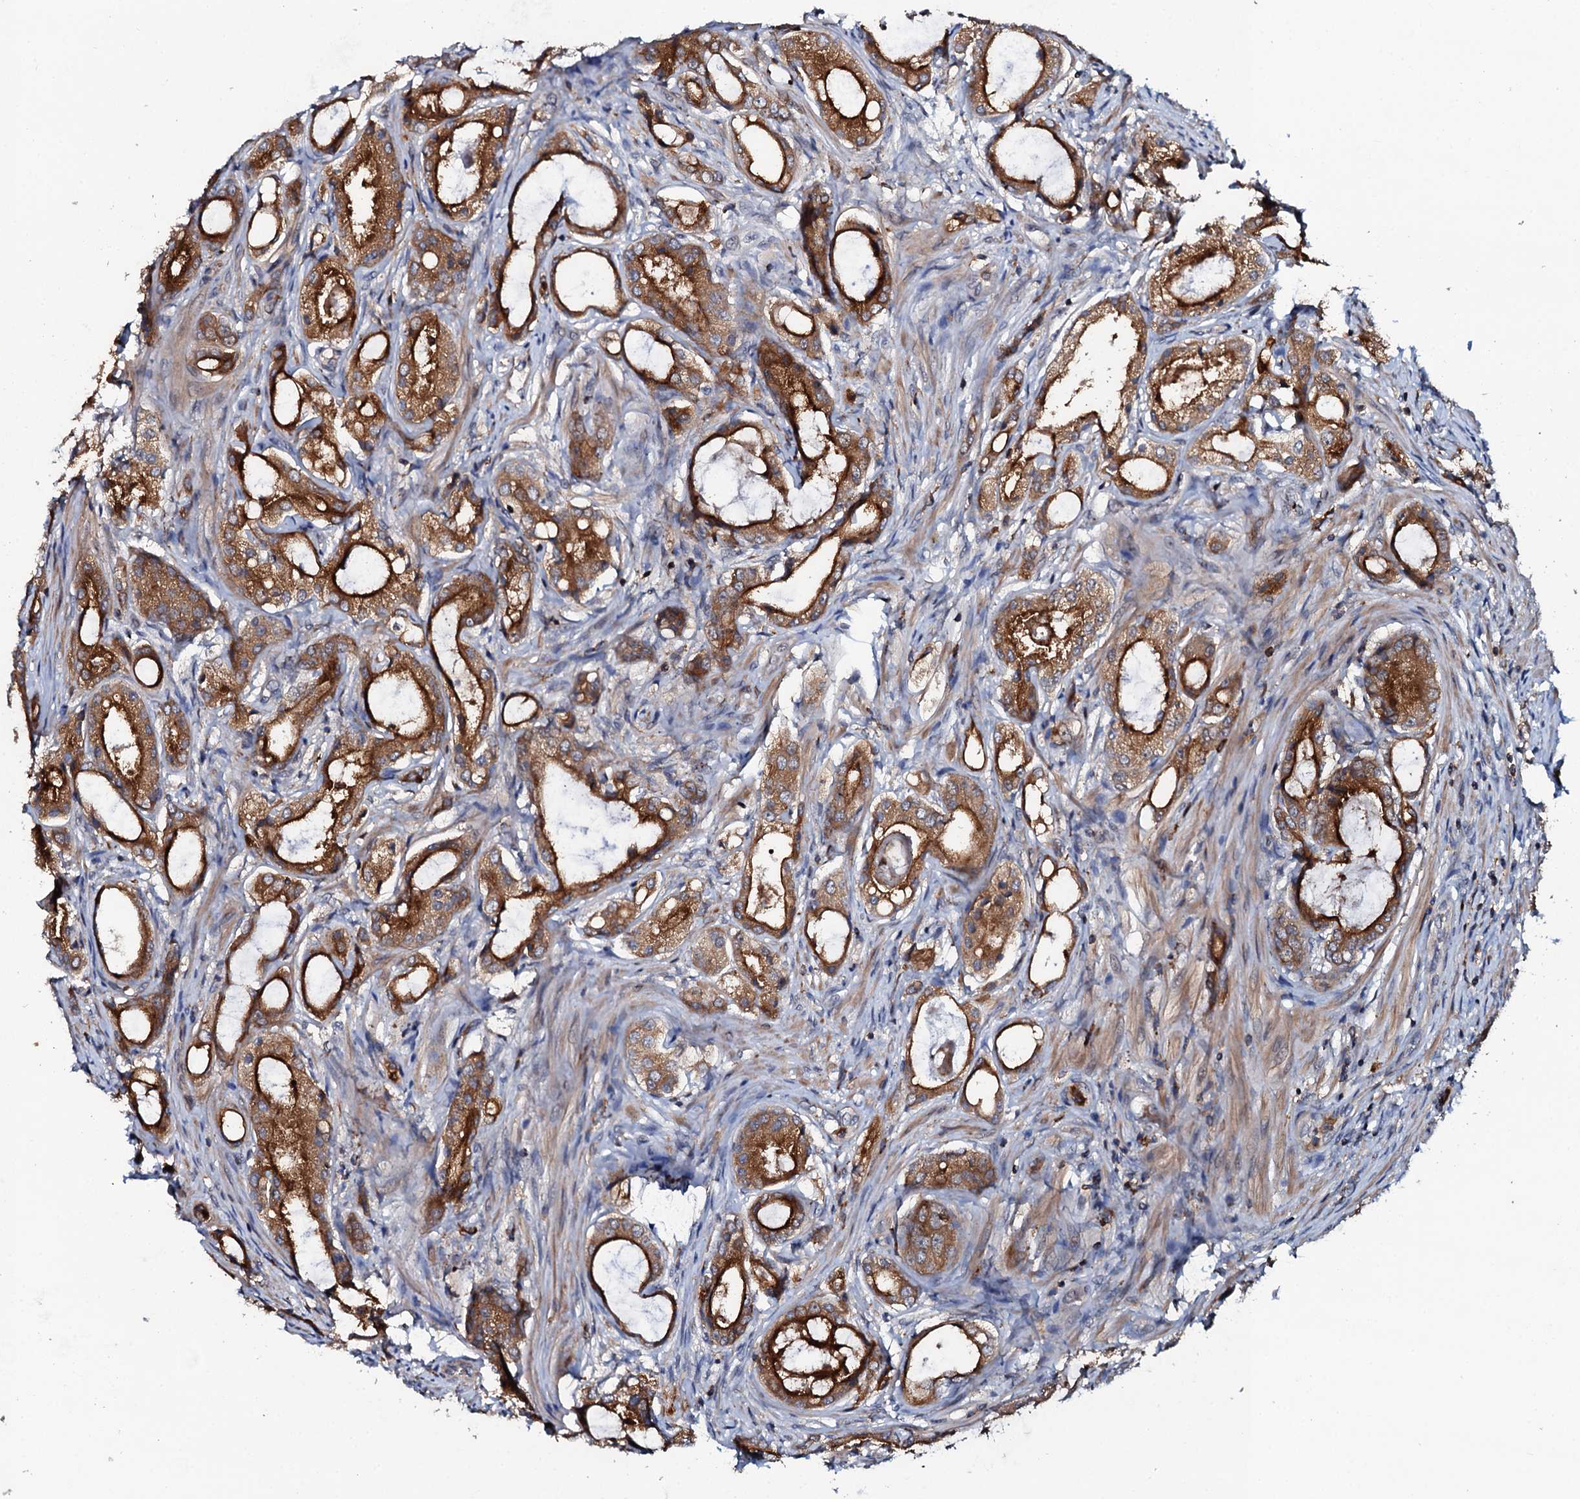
{"staining": {"intensity": "strong", "quantity": ">75%", "location": "cytoplasmic/membranous"}, "tissue": "prostate cancer", "cell_type": "Tumor cells", "image_type": "cancer", "snomed": [{"axis": "morphology", "description": "Adenocarcinoma, Low grade"}, {"axis": "topography", "description": "Prostate"}], "caption": "IHC (DAB (3,3'-diaminobenzidine)) staining of adenocarcinoma (low-grade) (prostate) displays strong cytoplasmic/membranous protein staining in approximately >75% of tumor cells. Nuclei are stained in blue.", "gene": "VAMP8", "patient": {"sex": "male", "age": 68}}